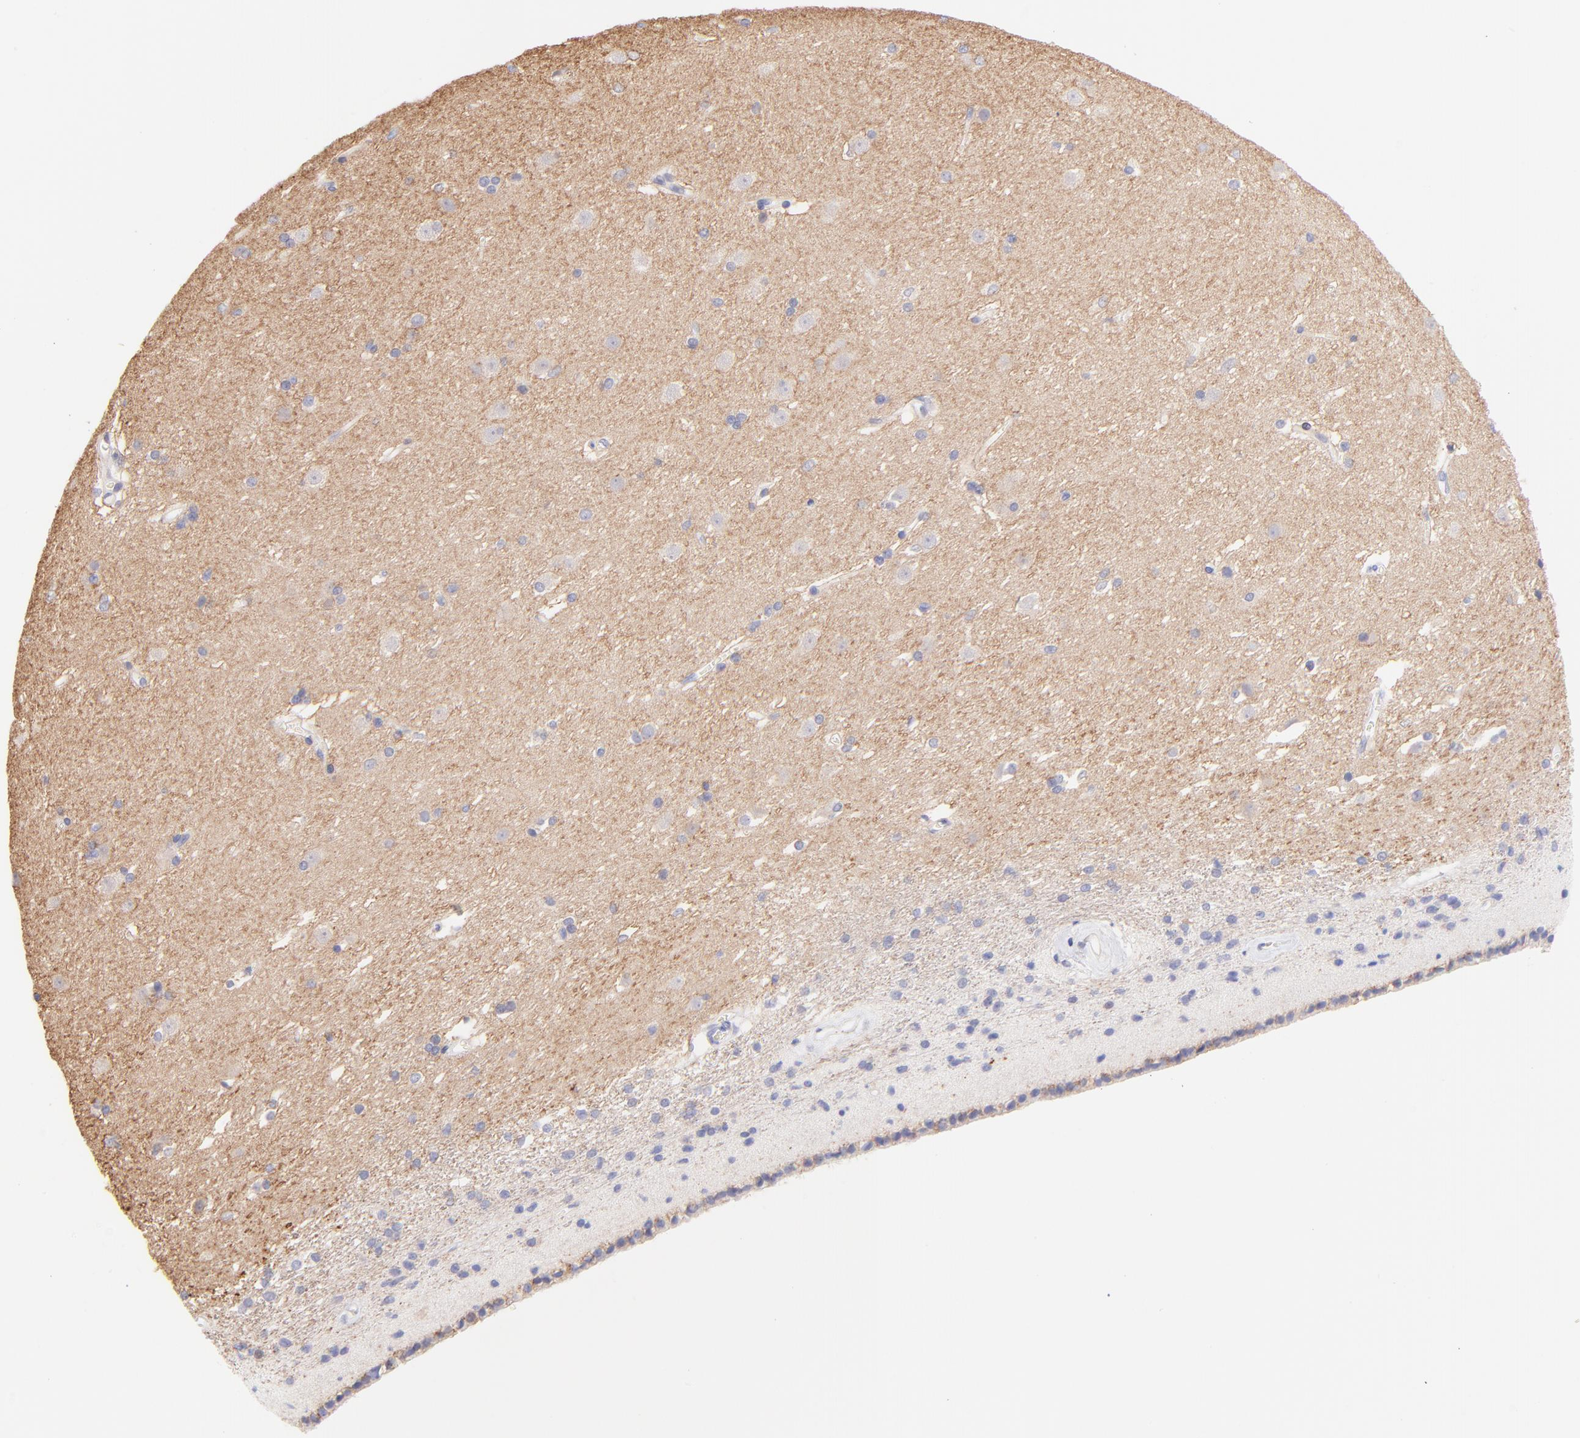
{"staining": {"intensity": "negative", "quantity": "none", "location": "none"}, "tissue": "caudate", "cell_type": "Glial cells", "image_type": "normal", "snomed": [{"axis": "morphology", "description": "Normal tissue, NOS"}, {"axis": "topography", "description": "Lateral ventricle wall"}], "caption": "The immunohistochemistry image has no significant expression in glial cells of caudate. Nuclei are stained in blue.", "gene": "PBDC1", "patient": {"sex": "female", "age": 19}}